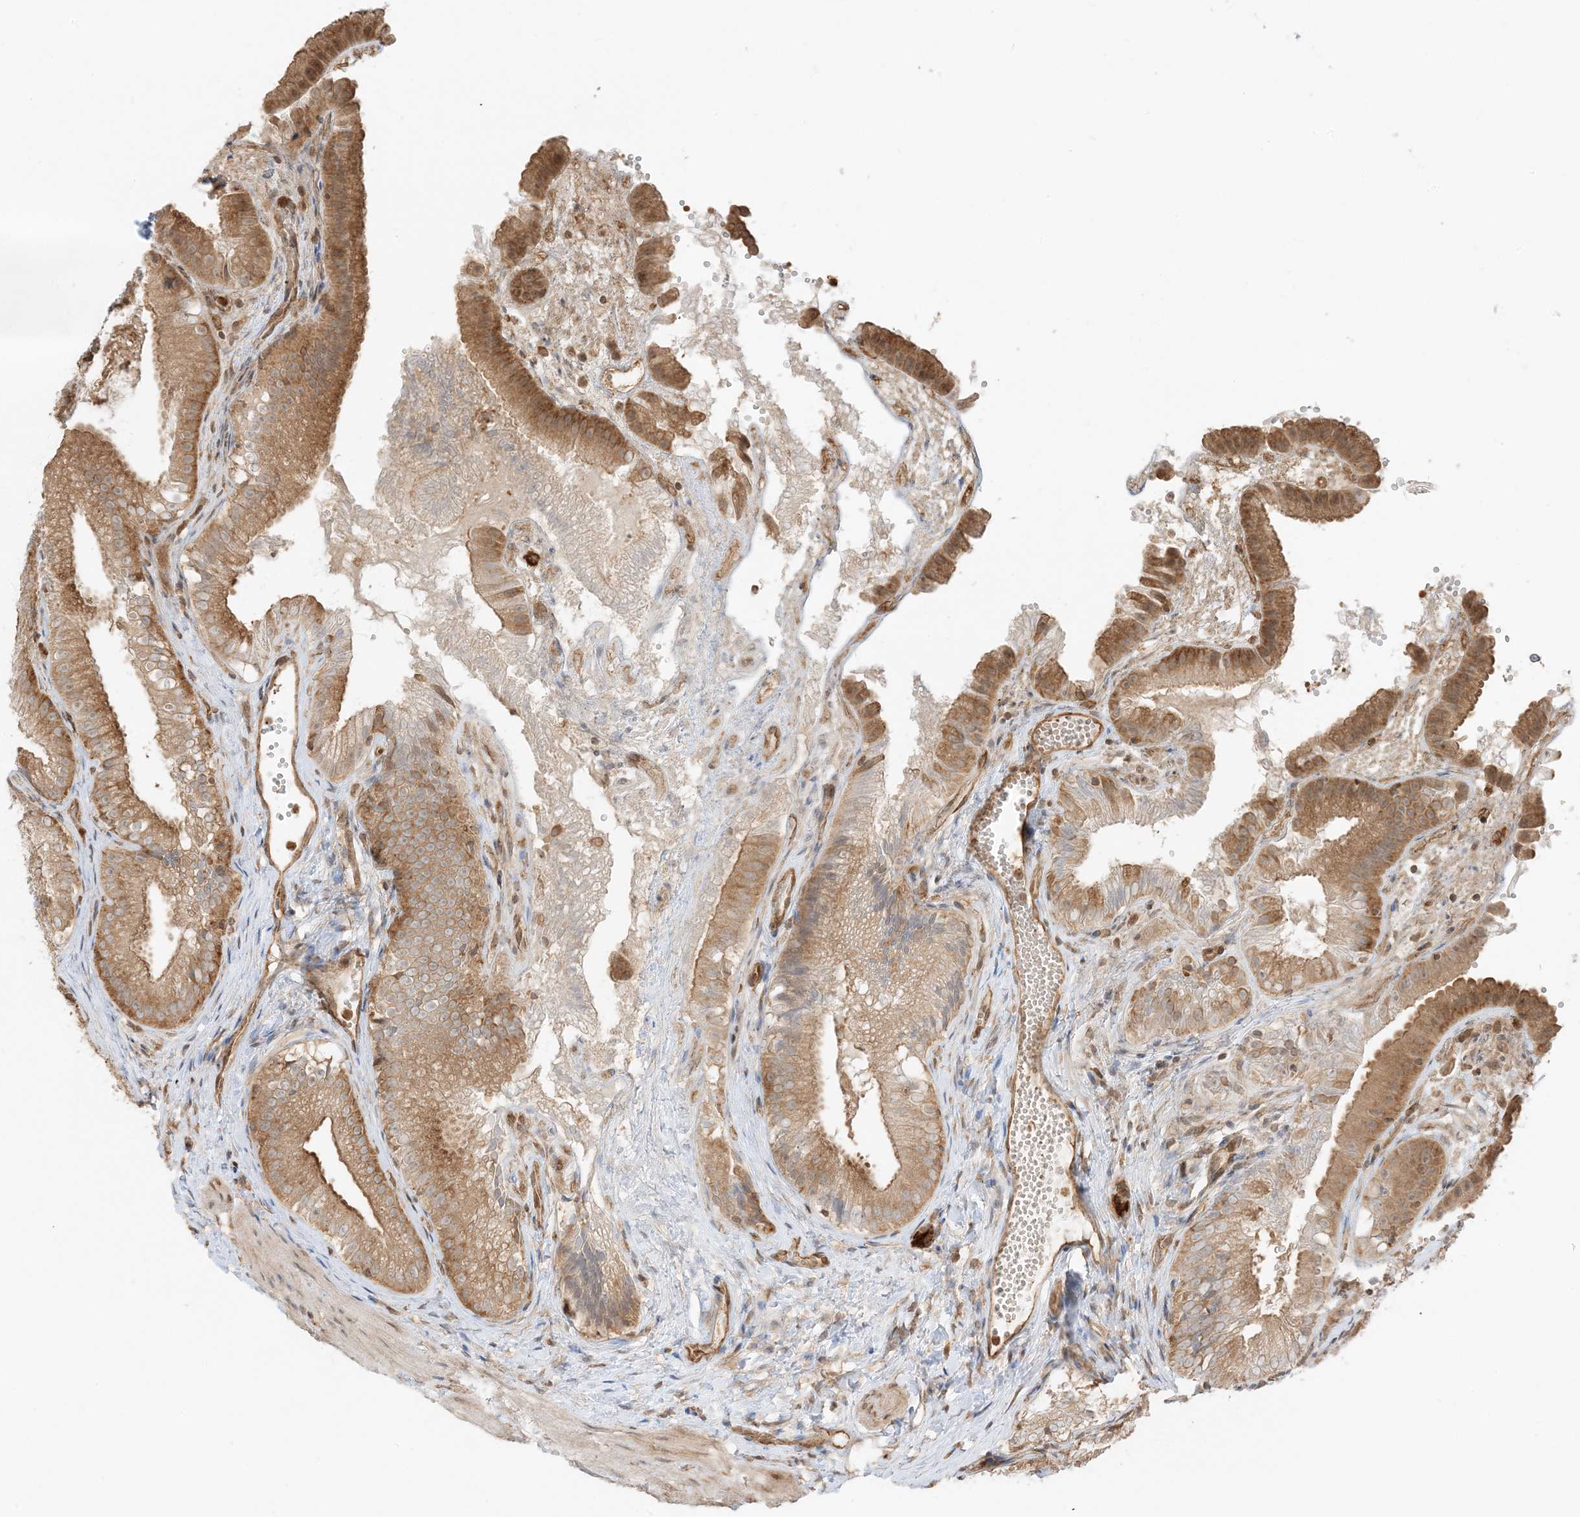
{"staining": {"intensity": "moderate", "quantity": ">75%", "location": "cytoplasmic/membranous"}, "tissue": "gallbladder", "cell_type": "Glandular cells", "image_type": "normal", "snomed": [{"axis": "morphology", "description": "Normal tissue, NOS"}, {"axis": "topography", "description": "Gallbladder"}], "caption": "Immunohistochemistry of unremarkable human gallbladder reveals medium levels of moderate cytoplasmic/membranous expression in about >75% of glandular cells.", "gene": "UBAP2L", "patient": {"sex": "female", "age": 30}}